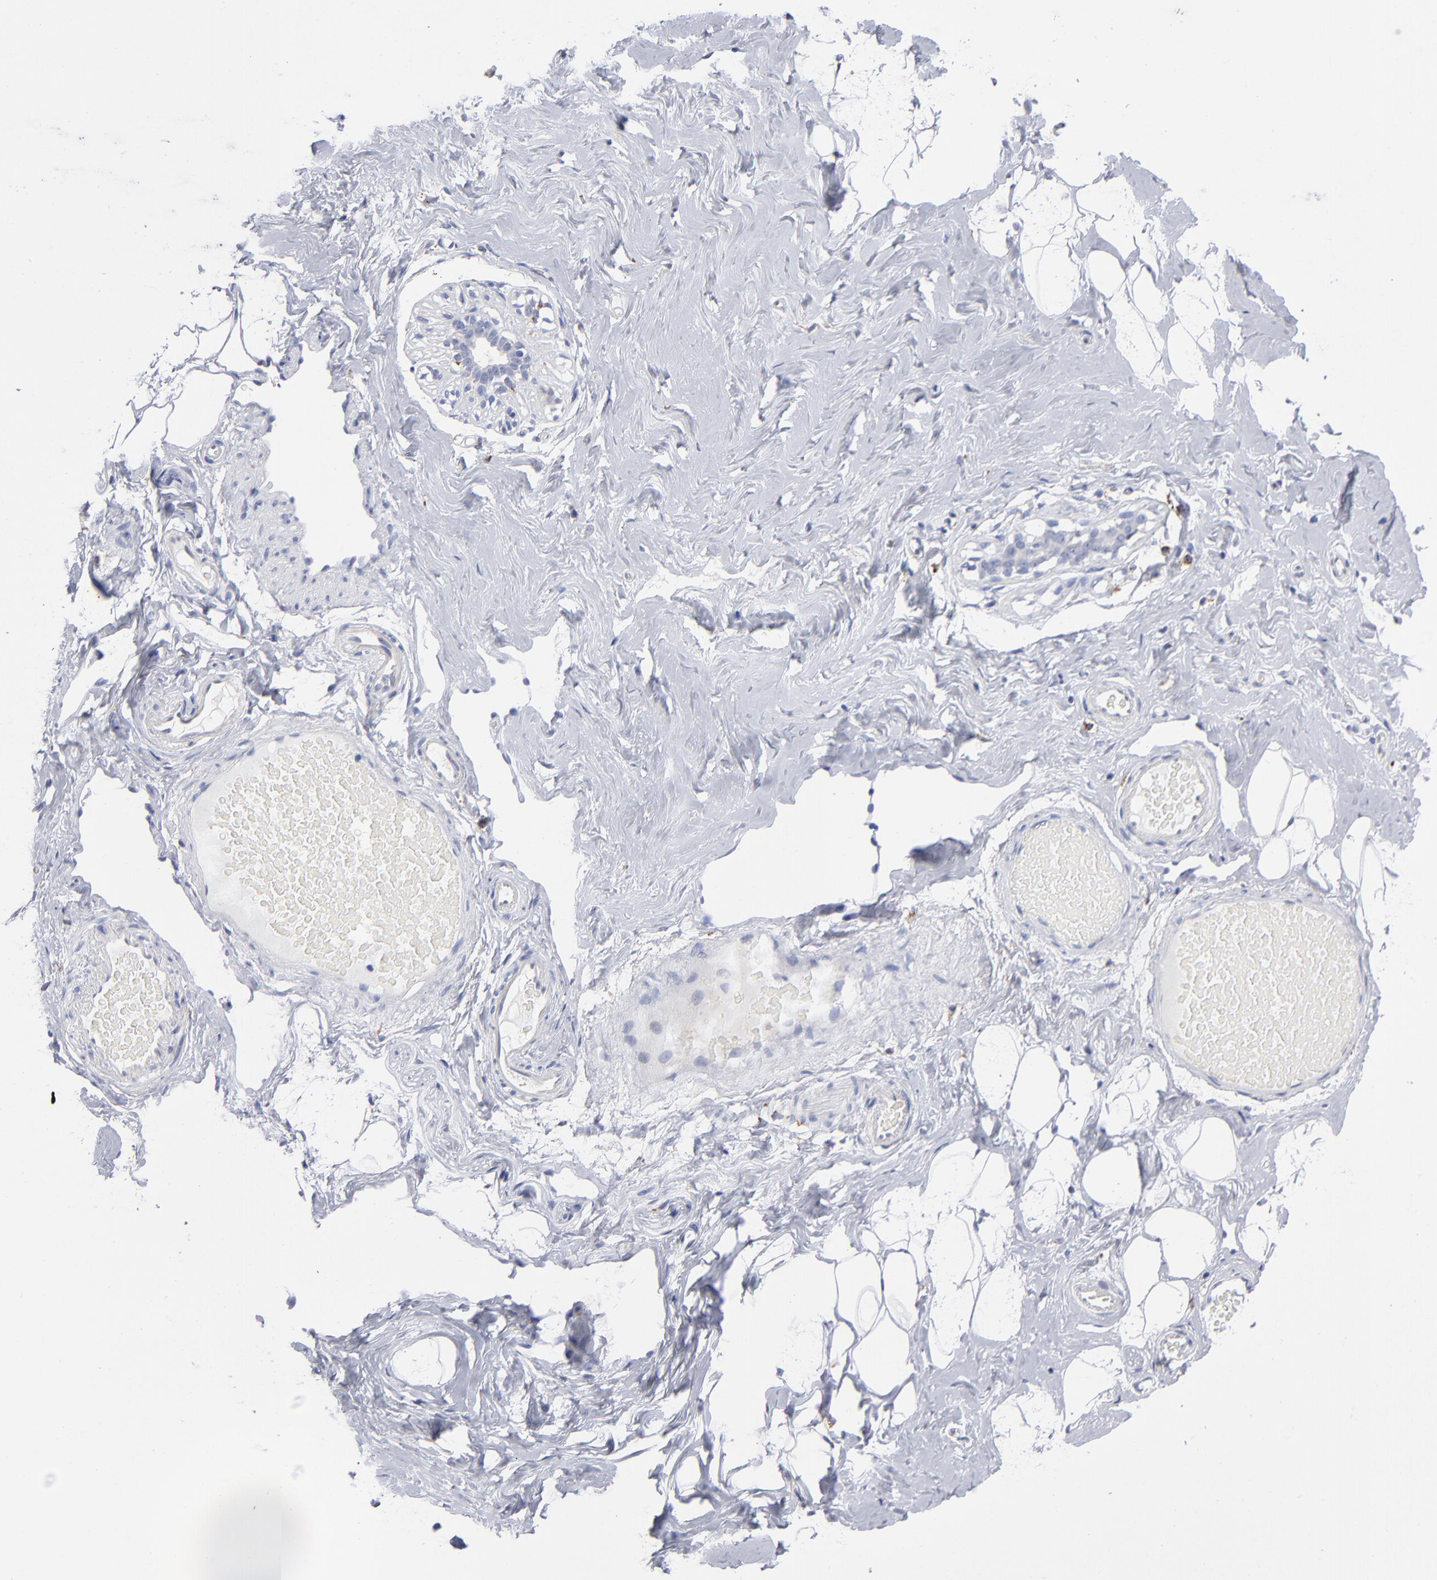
{"staining": {"intensity": "negative", "quantity": "none", "location": "none"}, "tissue": "breast", "cell_type": "Adipocytes", "image_type": "normal", "snomed": [{"axis": "morphology", "description": "Normal tissue, NOS"}, {"axis": "topography", "description": "Breast"}, {"axis": "topography", "description": "Soft tissue"}], "caption": "Adipocytes are negative for protein expression in normal human breast. The staining is performed using DAB (3,3'-diaminobenzidine) brown chromogen with nuclei counter-stained in using hematoxylin.", "gene": "CD180", "patient": {"sex": "female", "age": 75}}